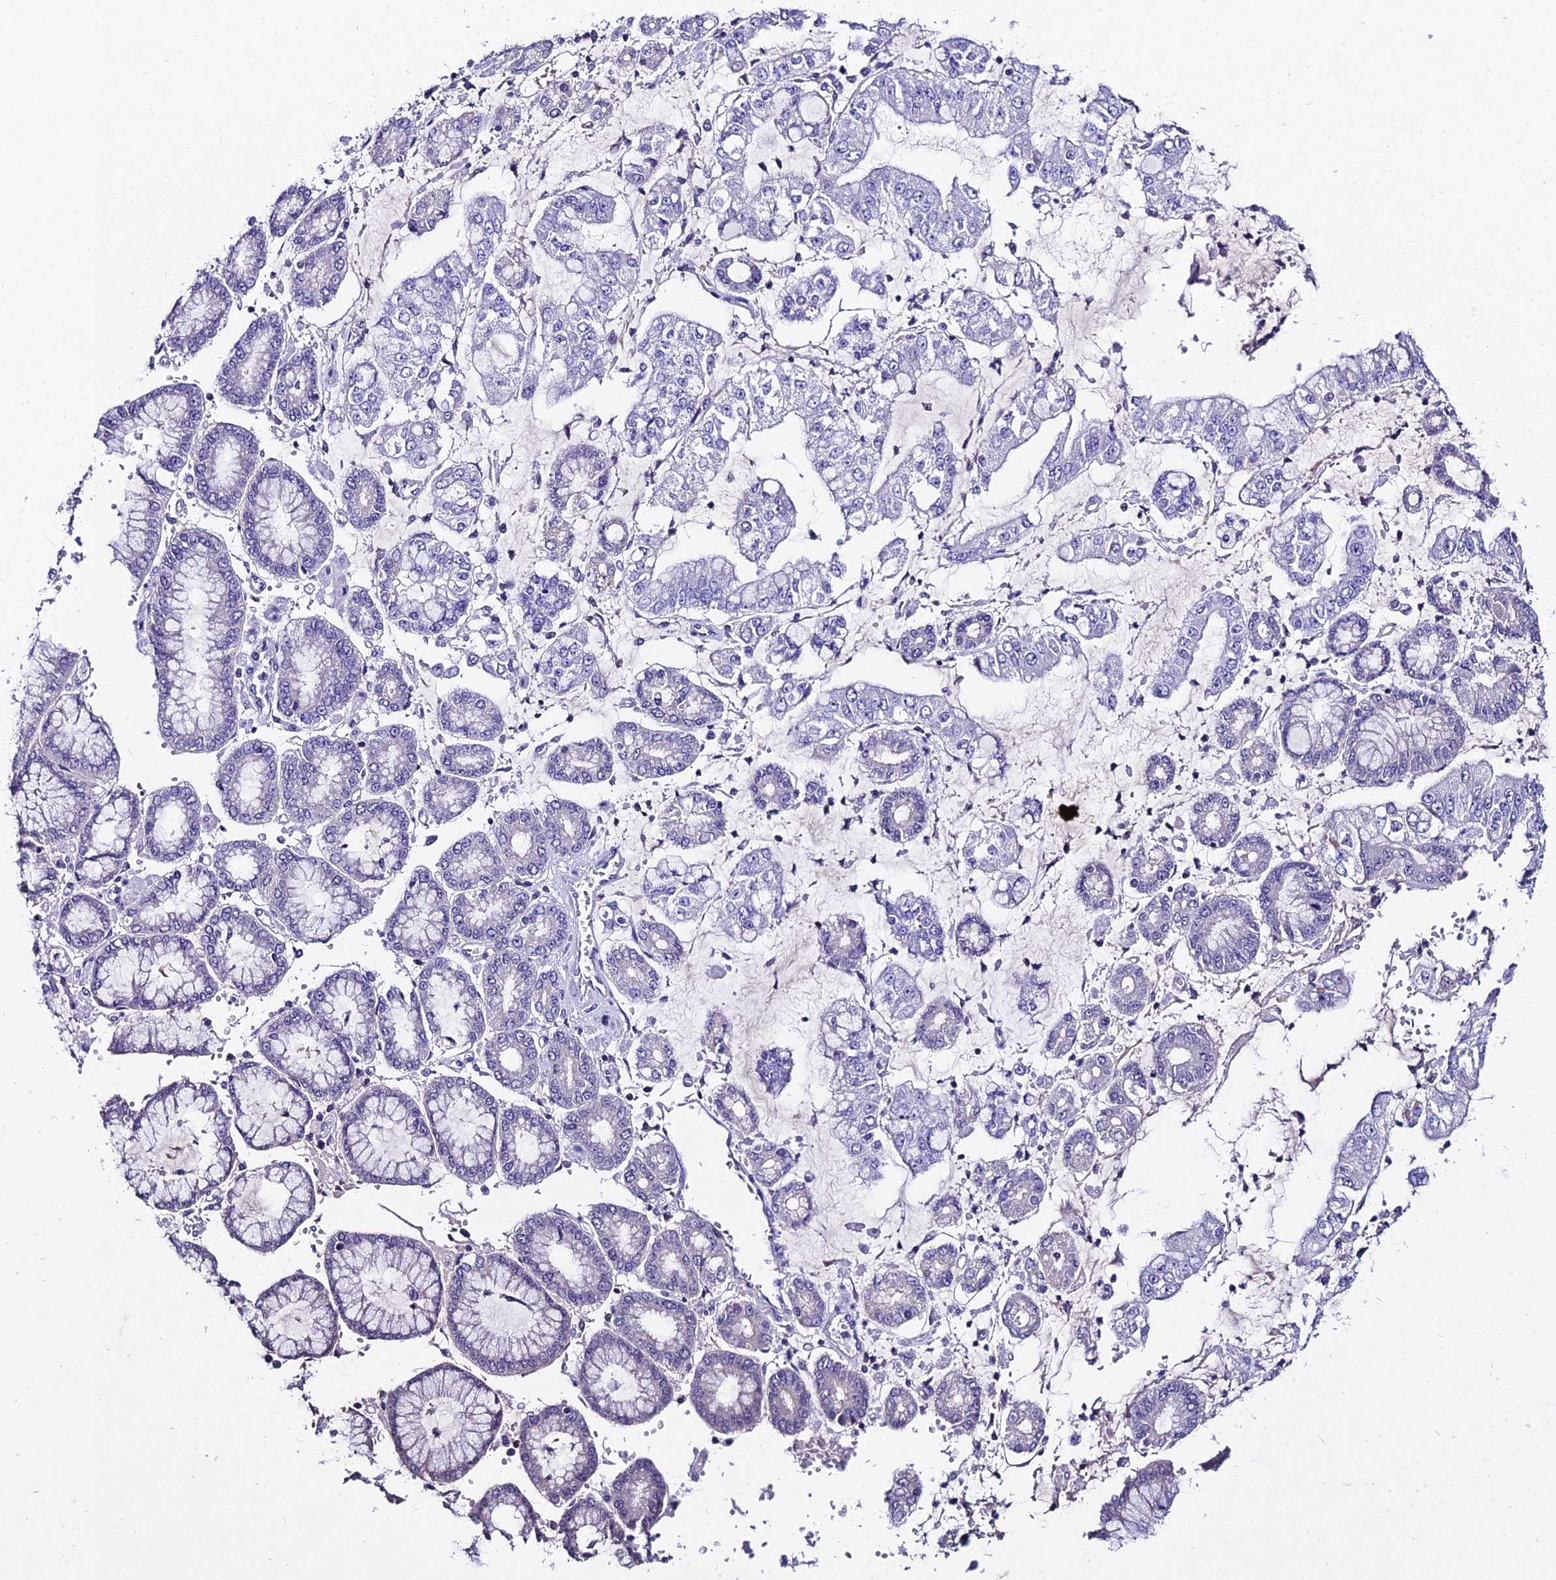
{"staining": {"intensity": "negative", "quantity": "none", "location": "none"}, "tissue": "stomach cancer", "cell_type": "Tumor cells", "image_type": "cancer", "snomed": [{"axis": "morphology", "description": "Adenocarcinoma, NOS"}, {"axis": "topography", "description": "Stomach"}], "caption": "An IHC micrograph of stomach cancer is shown. There is no staining in tumor cells of stomach cancer.", "gene": "LGALS7", "patient": {"sex": "male", "age": 76}}